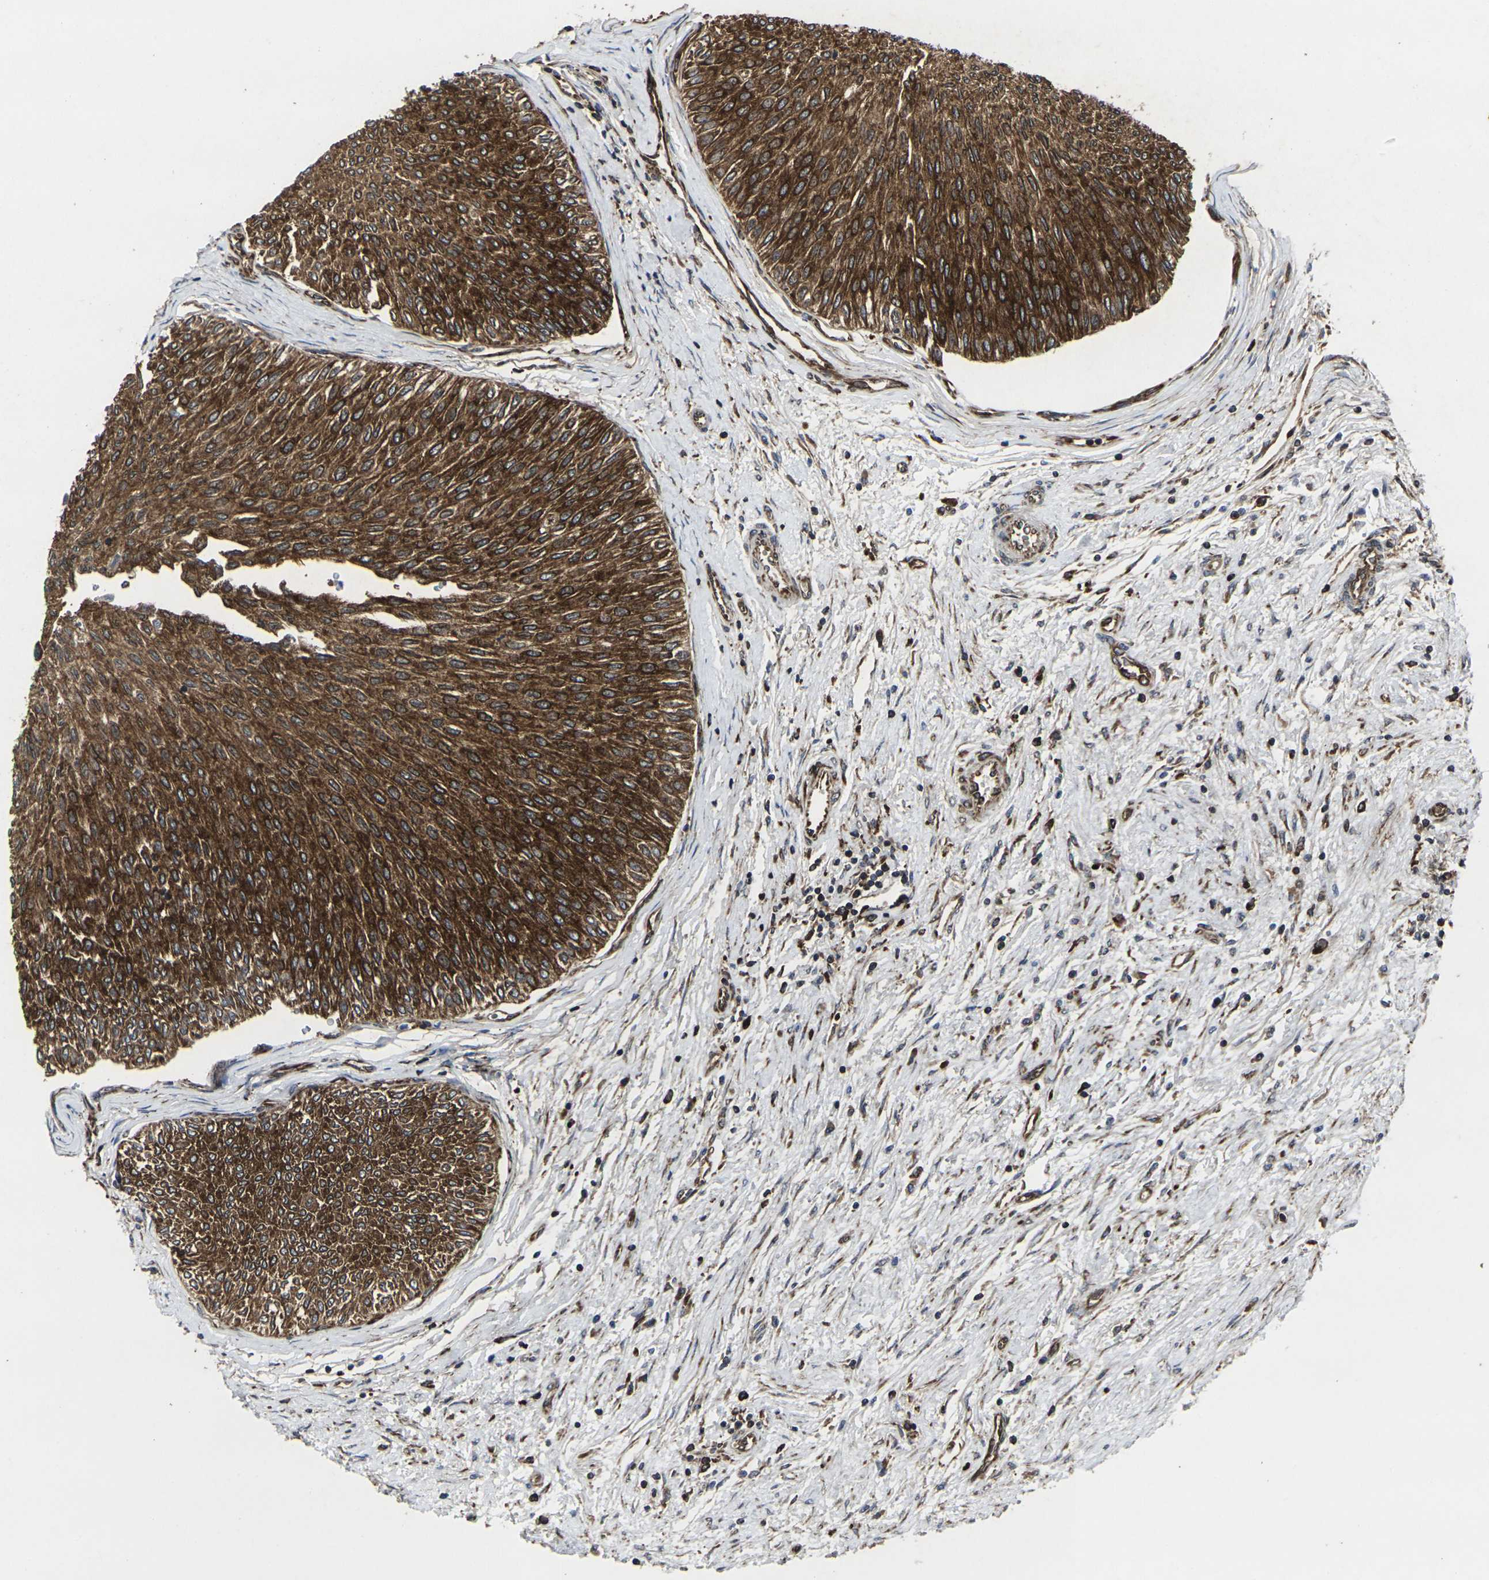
{"staining": {"intensity": "strong", "quantity": ">75%", "location": "cytoplasmic/membranous"}, "tissue": "urothelial cancer", "cell_type": "Tumor cells", "image_type": "cancer", "snomed": [{"axis": "morphology", "description": "Urothelial carcinoma, Low grade"}, {"axis": "topography", "description": "Urinary bladder"}], "caption": "The image displays staining of urothelial cancer, revealing strong cytoplasmic/membranous protein positivity (brown color) within tumor cells. (DAB IHC with brightfield microscopy, high magnification).", "gene": "MARCHF2", "patient": {"sex": "male", "age": 78}}